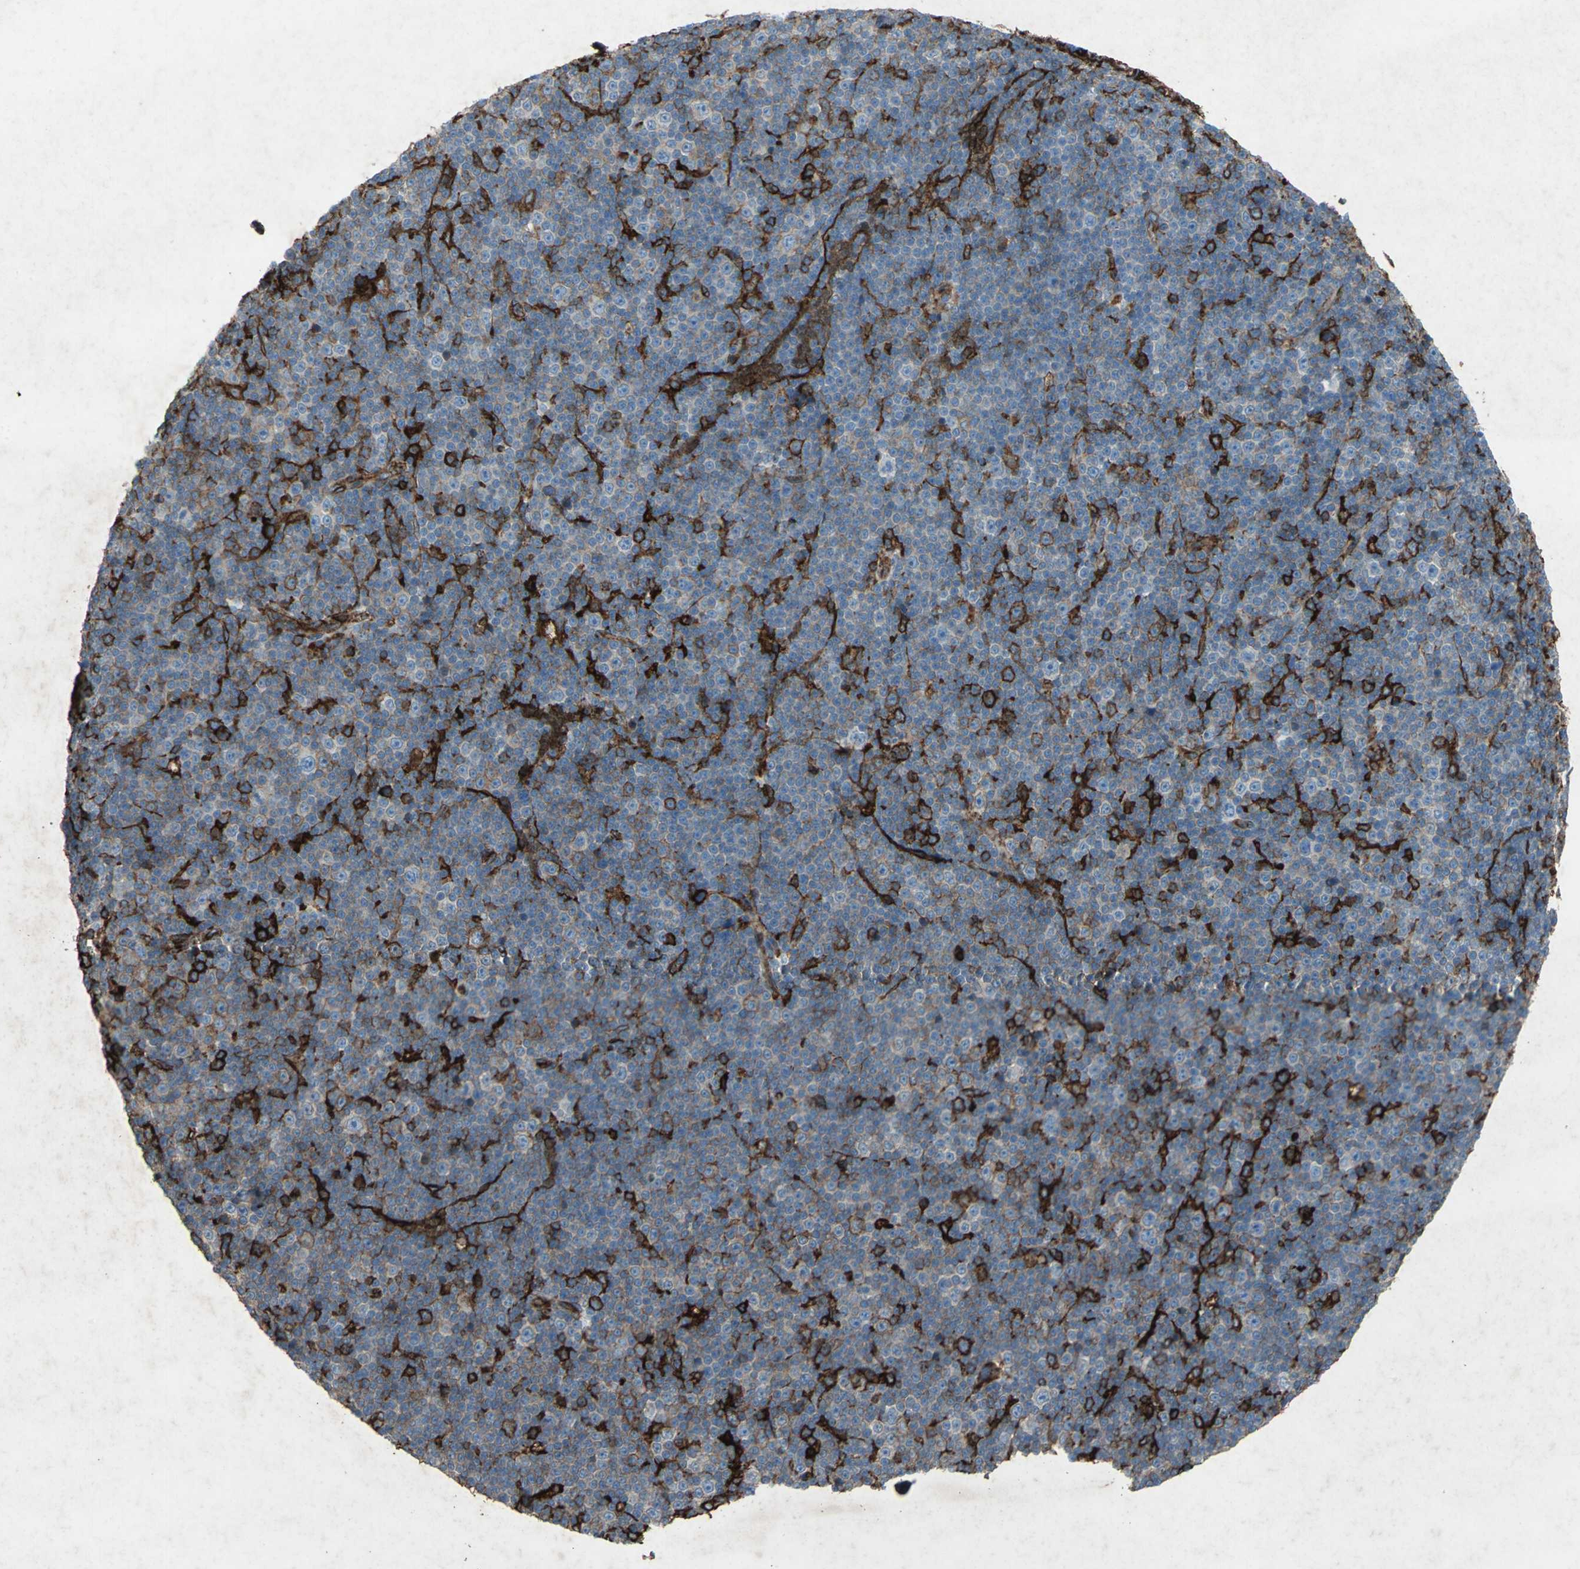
{"staining": {"intensity": "strong", "quantity": "25%-75%", "location": "cytoplasmic/membranous"}, "tissue": "lymphoma", "cell_type": "Tumor cells", "image_type": "cancer", "snomed": [{"axis": "morphology", "description": "Malignant lymphoma, non-Hodgkin's type, Low grade"}, {"axis": "topography", "description": "Lymph node"}], "caption": "A high amount of strong cytoplasmic/membranous expression is appreciated in approximately 25%-75% of tumor cells in lymphoma tissue.", "gene": "CCR6", "patient": {"sex": "female", "age": 67}}